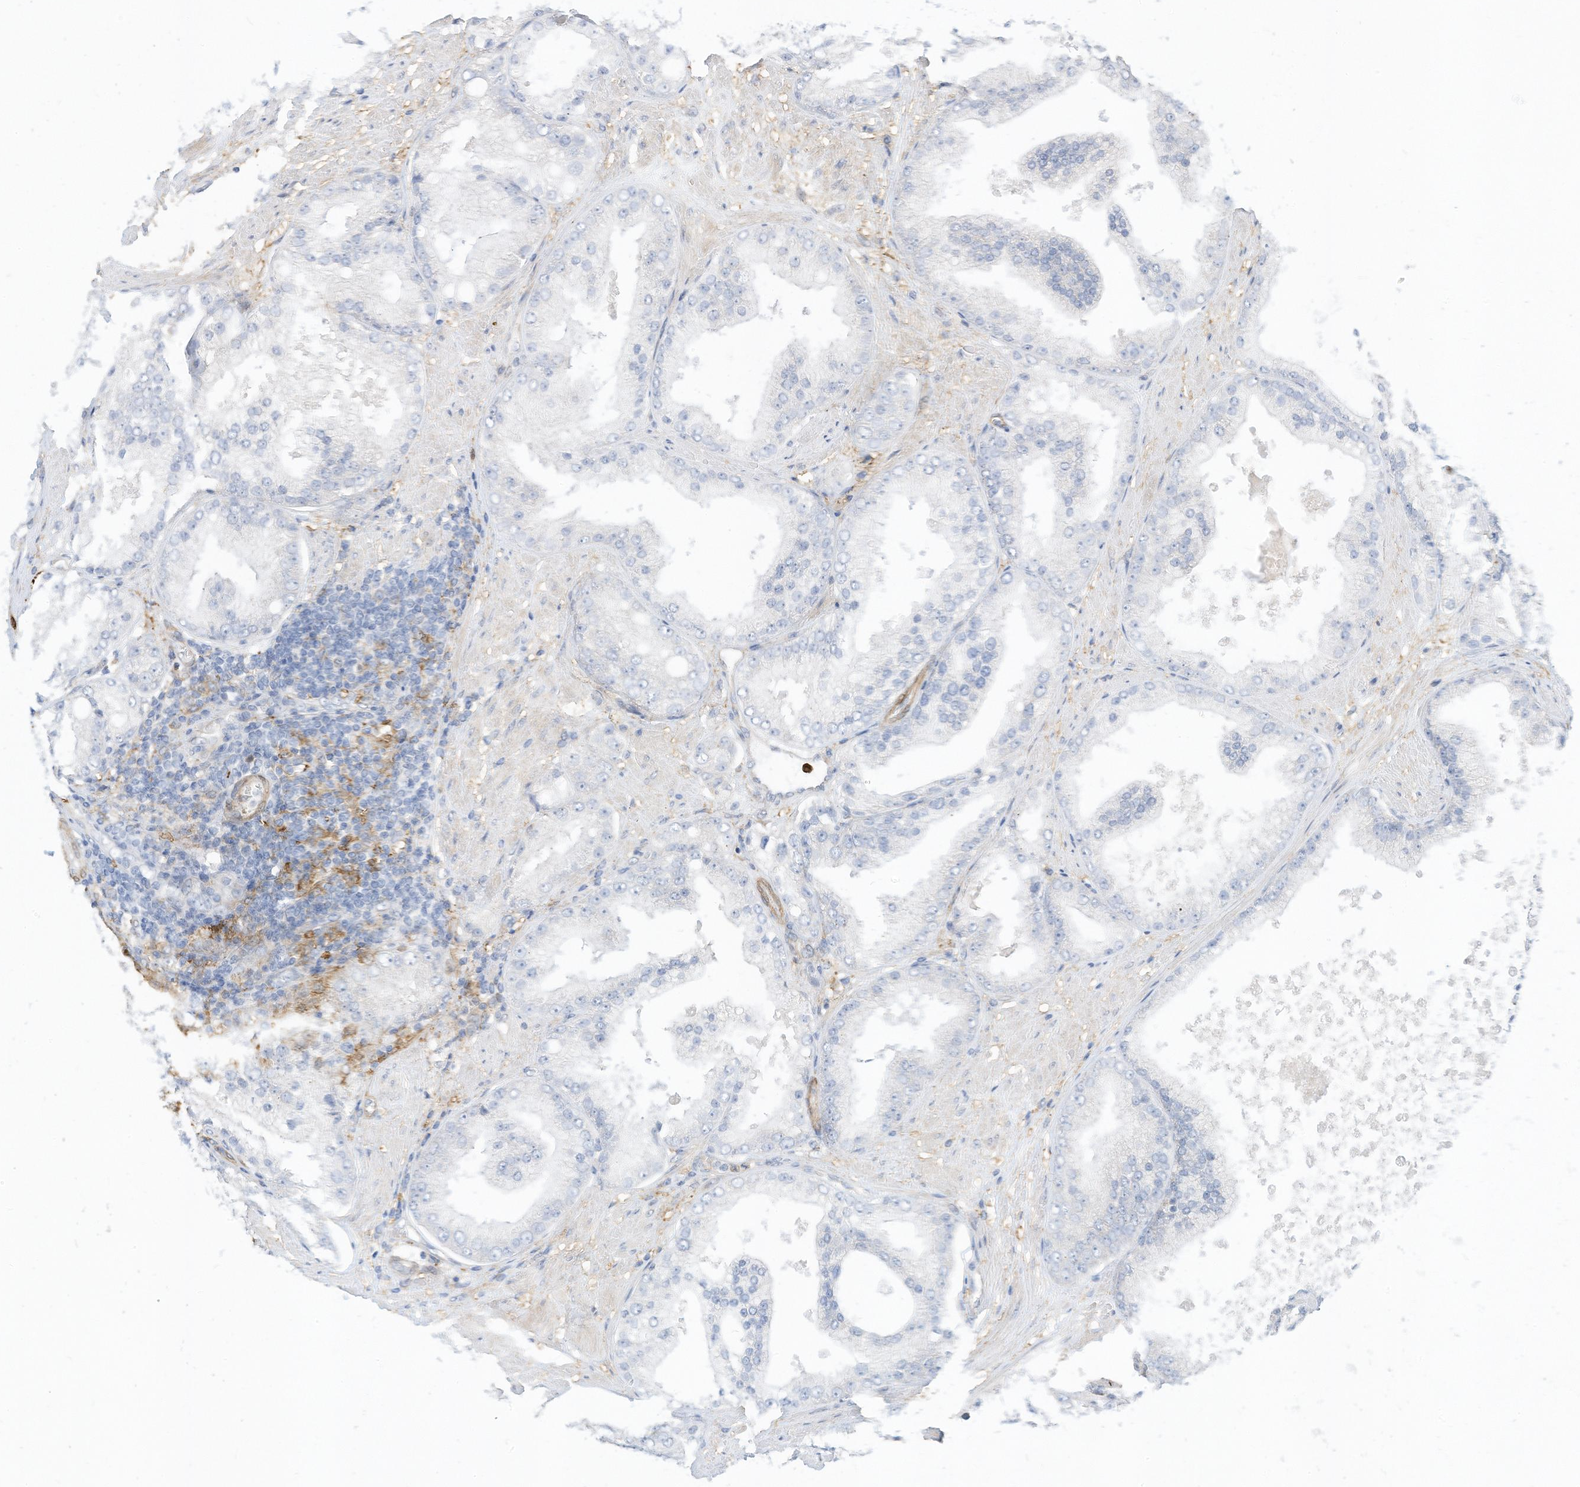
{"staining": {"intensity": "negative", "quantity": "none", "location": "none"}, "tissue": "prostate cancer", "cell_type": "Tumor cells", "image_type": "cancer", "snomed": [{"axis": "morphology", "description": "Adenocarcinoma, Low grade"}, {"axis": "topography", "description": "Prostate"}], "caption": "Prostate adenocarcinoma (low-grade) stained for a protein using immunohistochemistry shows no positivity tumor cells.", "gene": "ATP13A1", "patient": {"sex": "male", "age": 67}}